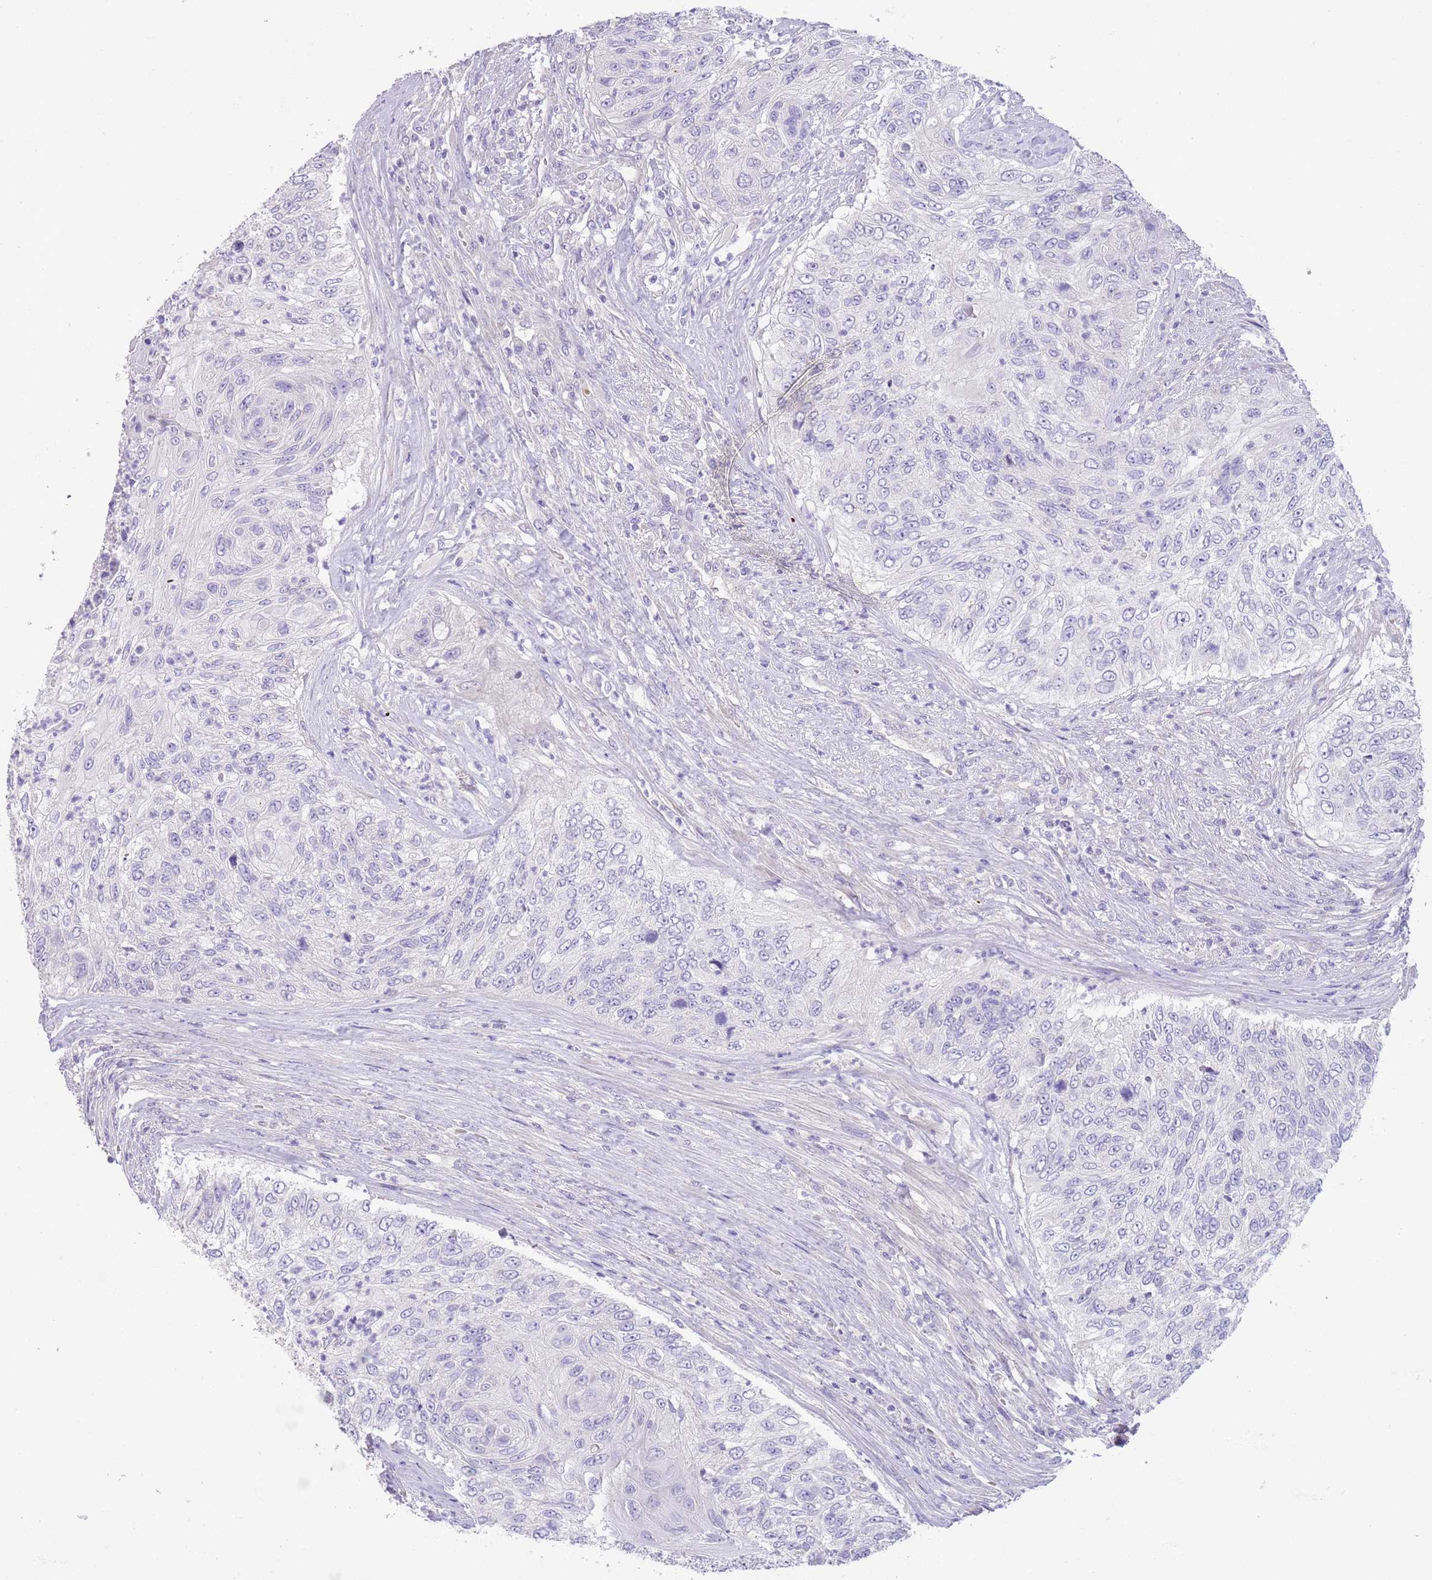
{"staining": {"intensity": "negative", "quantity": "none", "location": "none"}, "tissue": "urothelial cancer", "cell_type": "Tumor cells", "image_type": "cancer", "snomed": [{"axis": "morphology", "description": "Urothelial carcinoma, High grade"}, {"axis": "topography", "description": "Urinary bladder"}], "caption": "The histopathology image demonstrates no staining of tumor cells in high-grade urothelial carcinoma.", "gene": "SFTPA1", "patient": {"sex": "female", "age": 60}}